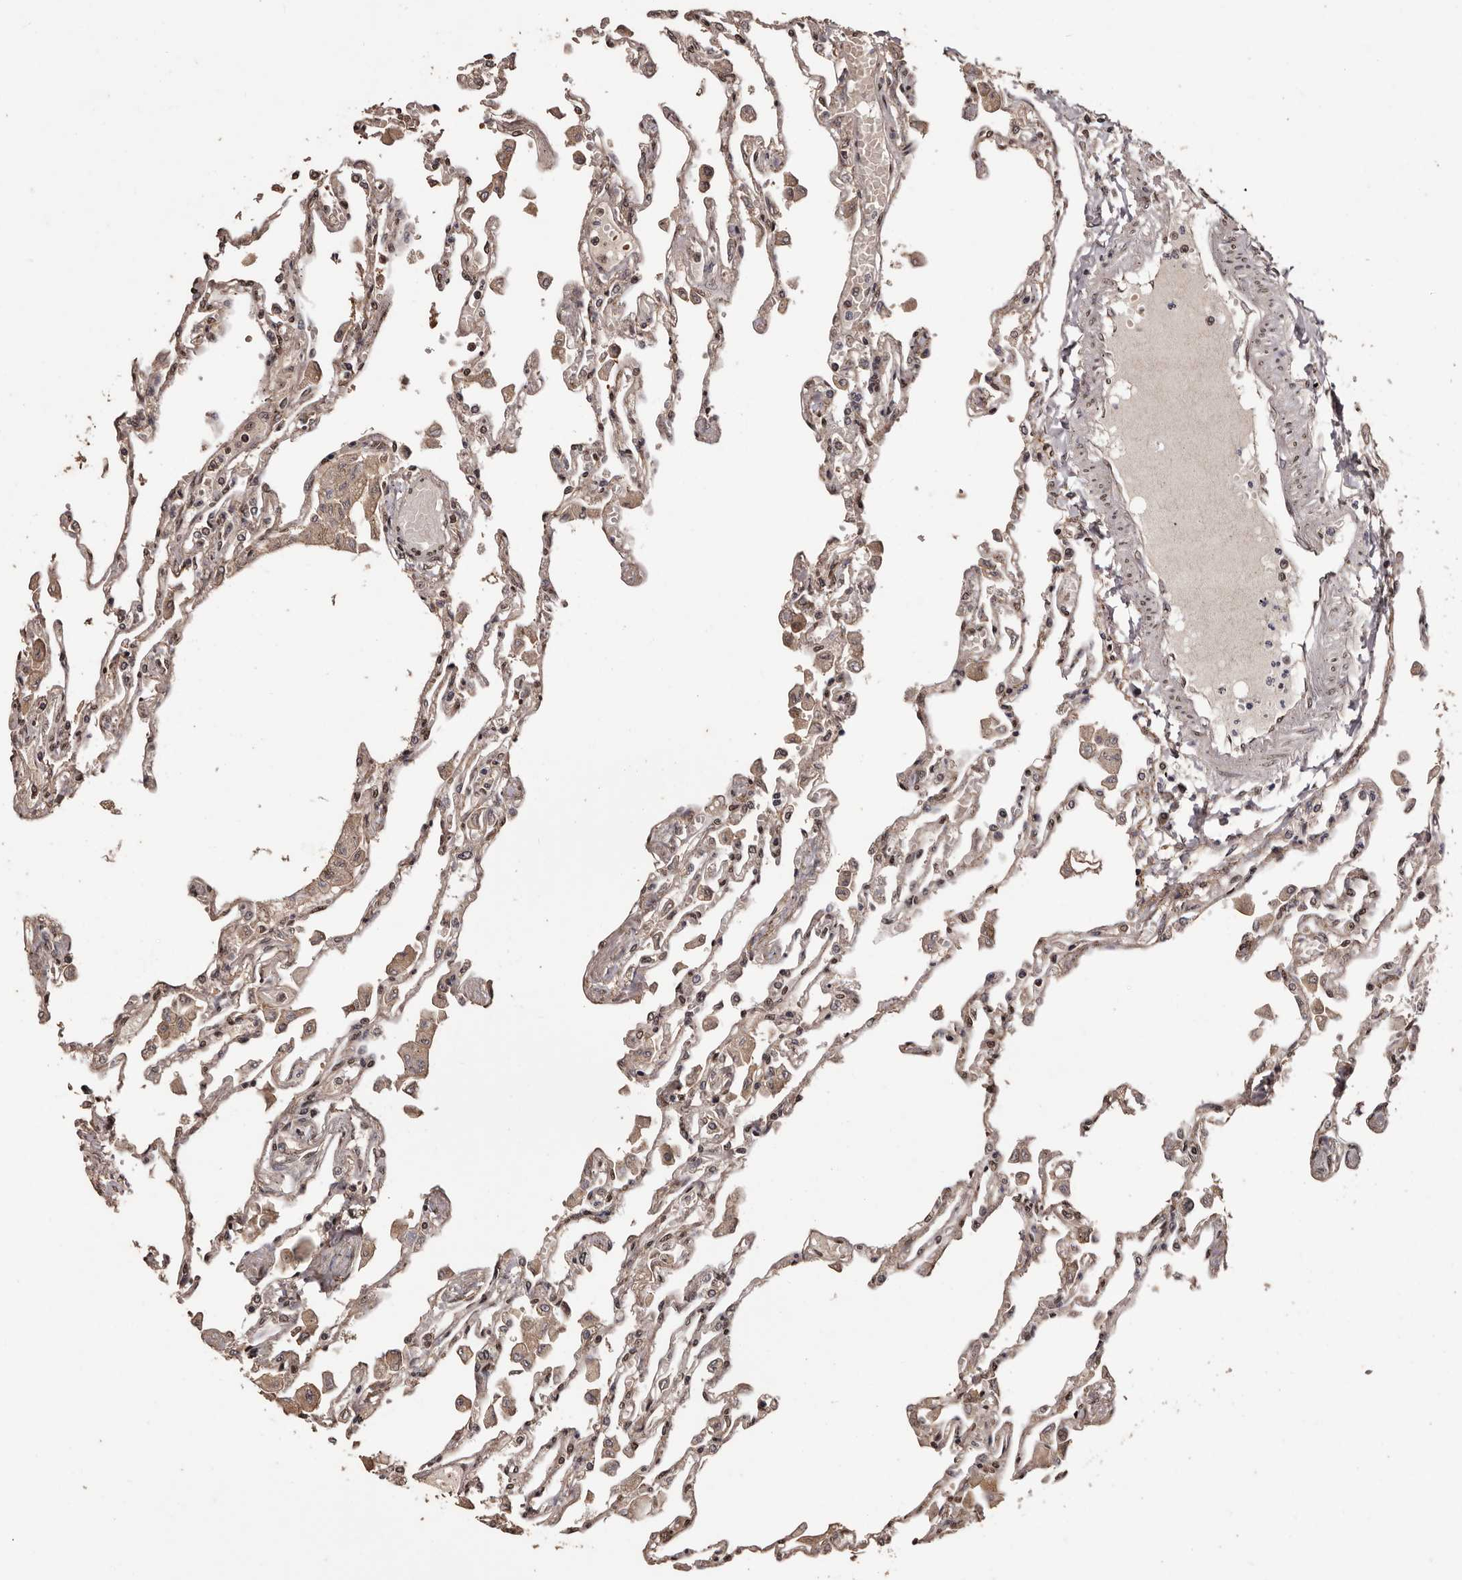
{"staining": {"intensity": "moderate", "quantity": ">75%", "location": "cytoplasmic/membranous,nuclear"}, "tissue": "lung", "cell_type": "Alveolar cells", "image_type": "normal", "snomed": [{"axis": "morphology", "description": "Normal tissue, NOS"}, {"axis": "topography", "description": "Bronchus"}, {"axis": "topography", "description": "Lung"}], "caption": "Immunohistochemical staining of normal human lung demonstrates moderate cytoplasmic/membranous,nuclear protein staining in approximately >75% of alveolar cells. (Stains: DAB (3,3'-diaminobenzidine) in brown, nuclei in blue, Microscopy: brightfield microscopy at high magnification).", "gene": "NAV1", "patient": {"sex": "female", "age": 49}}